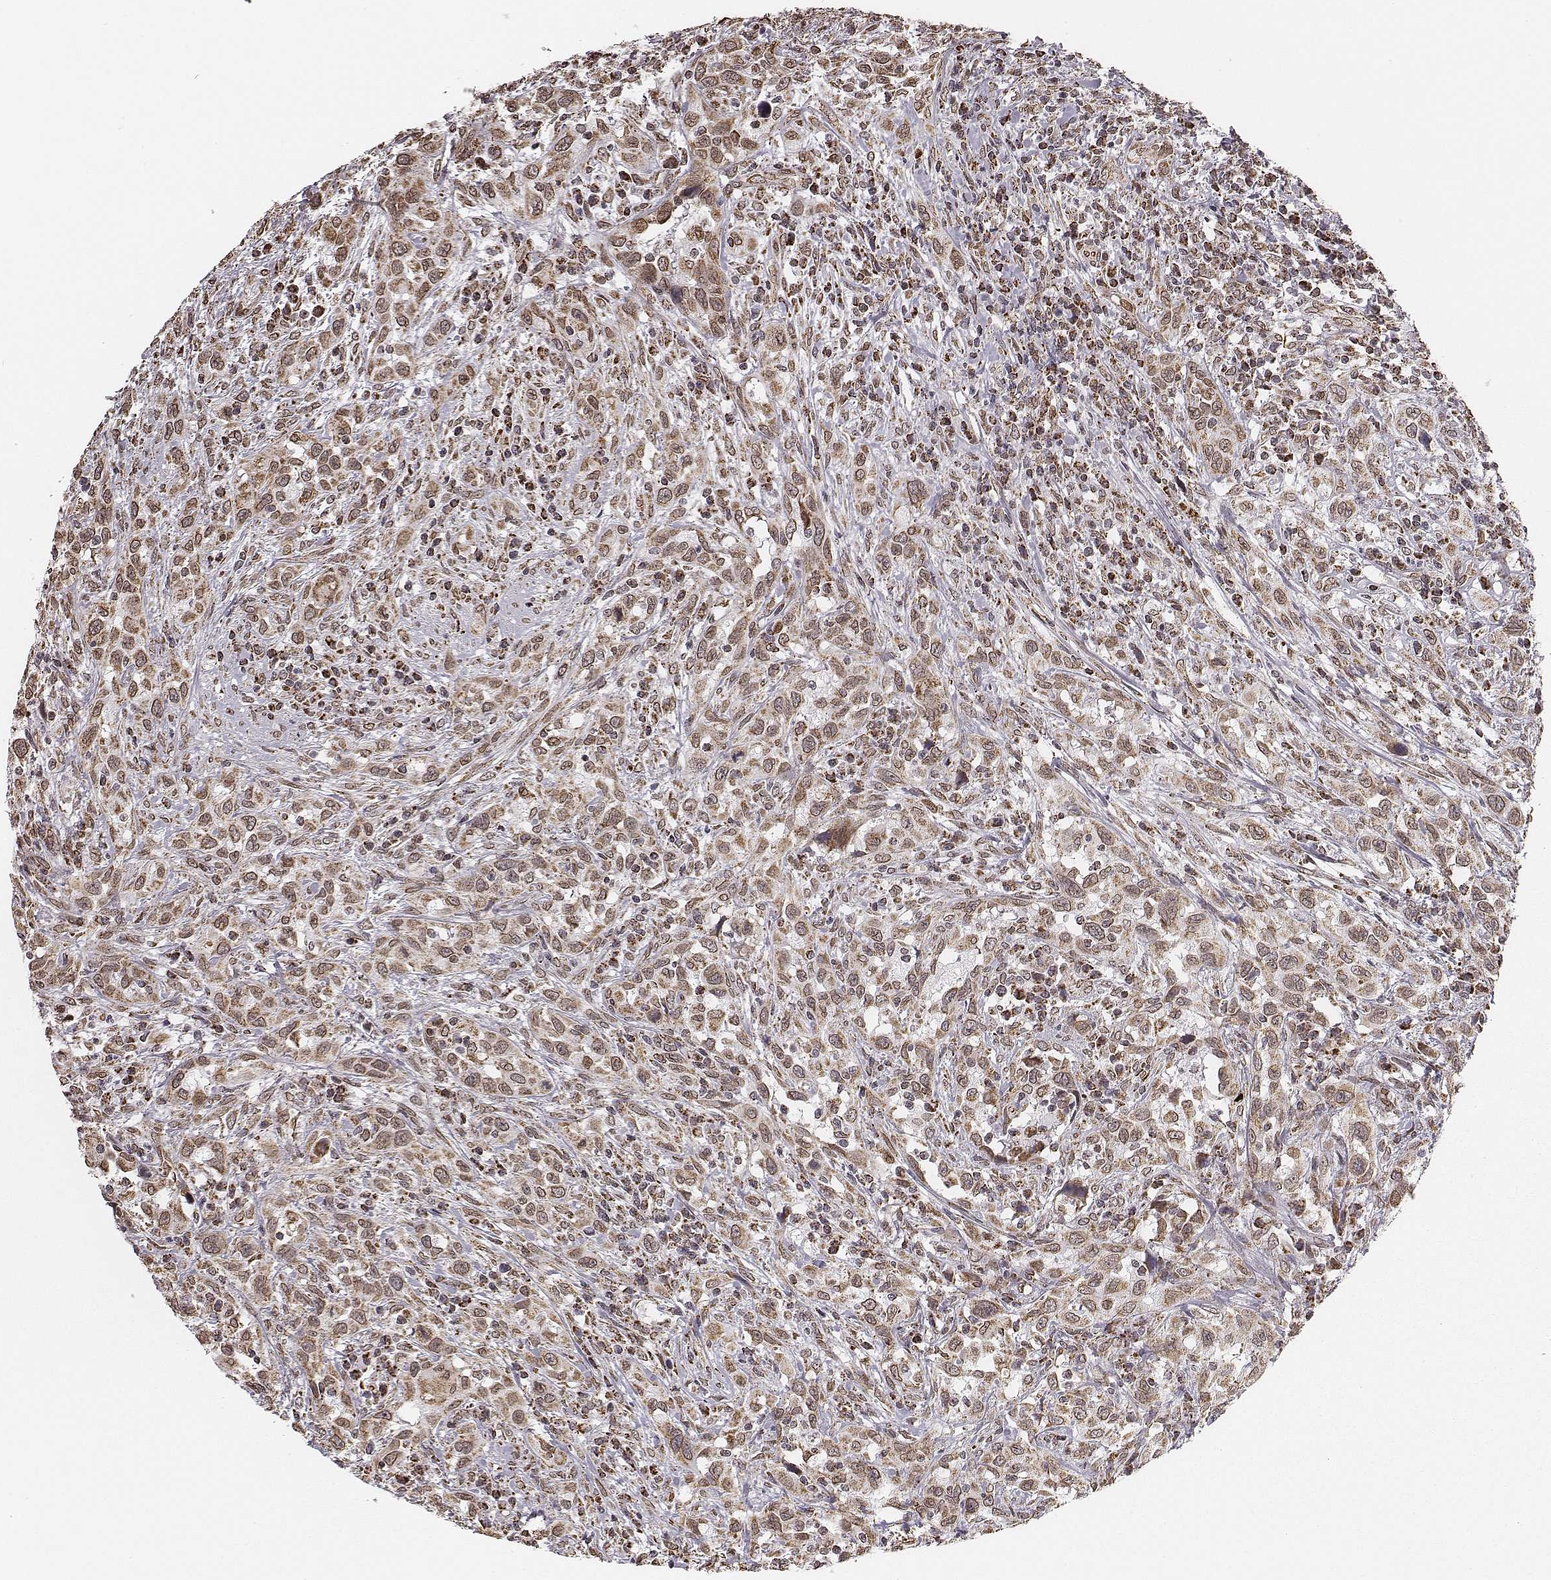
{"staining": {"intensity": "moderate", "quantity": ">75%", "location": "cytoplasmic/membranous"}, "tissue": "urothelial cancer", "cell_type": "Tumor cells", "image_type": "cancer", "snomed": [{"axis": "morphology", "description": "Urothelial carcinoma, NOS"}, {"axis": "morphology", "description": "Urothelial carcinoma, High grade"}, {"axis": "topography", "description": "Urinary bladder"}], "caption": "Brown immunohistochemical staining in urothelial cancer displays moderate cytoplasmic/membranous expression in about >75% of tumor cells. The staining was performed using DAB (3,3'-diaminobenzidine) to visualize the protein expression in brown, while the nuclei were stained in blue with hematoxylin (Magnification: 20x).", "gene": "ACOT2", "patient": {"sex": "female", "age": 64}}